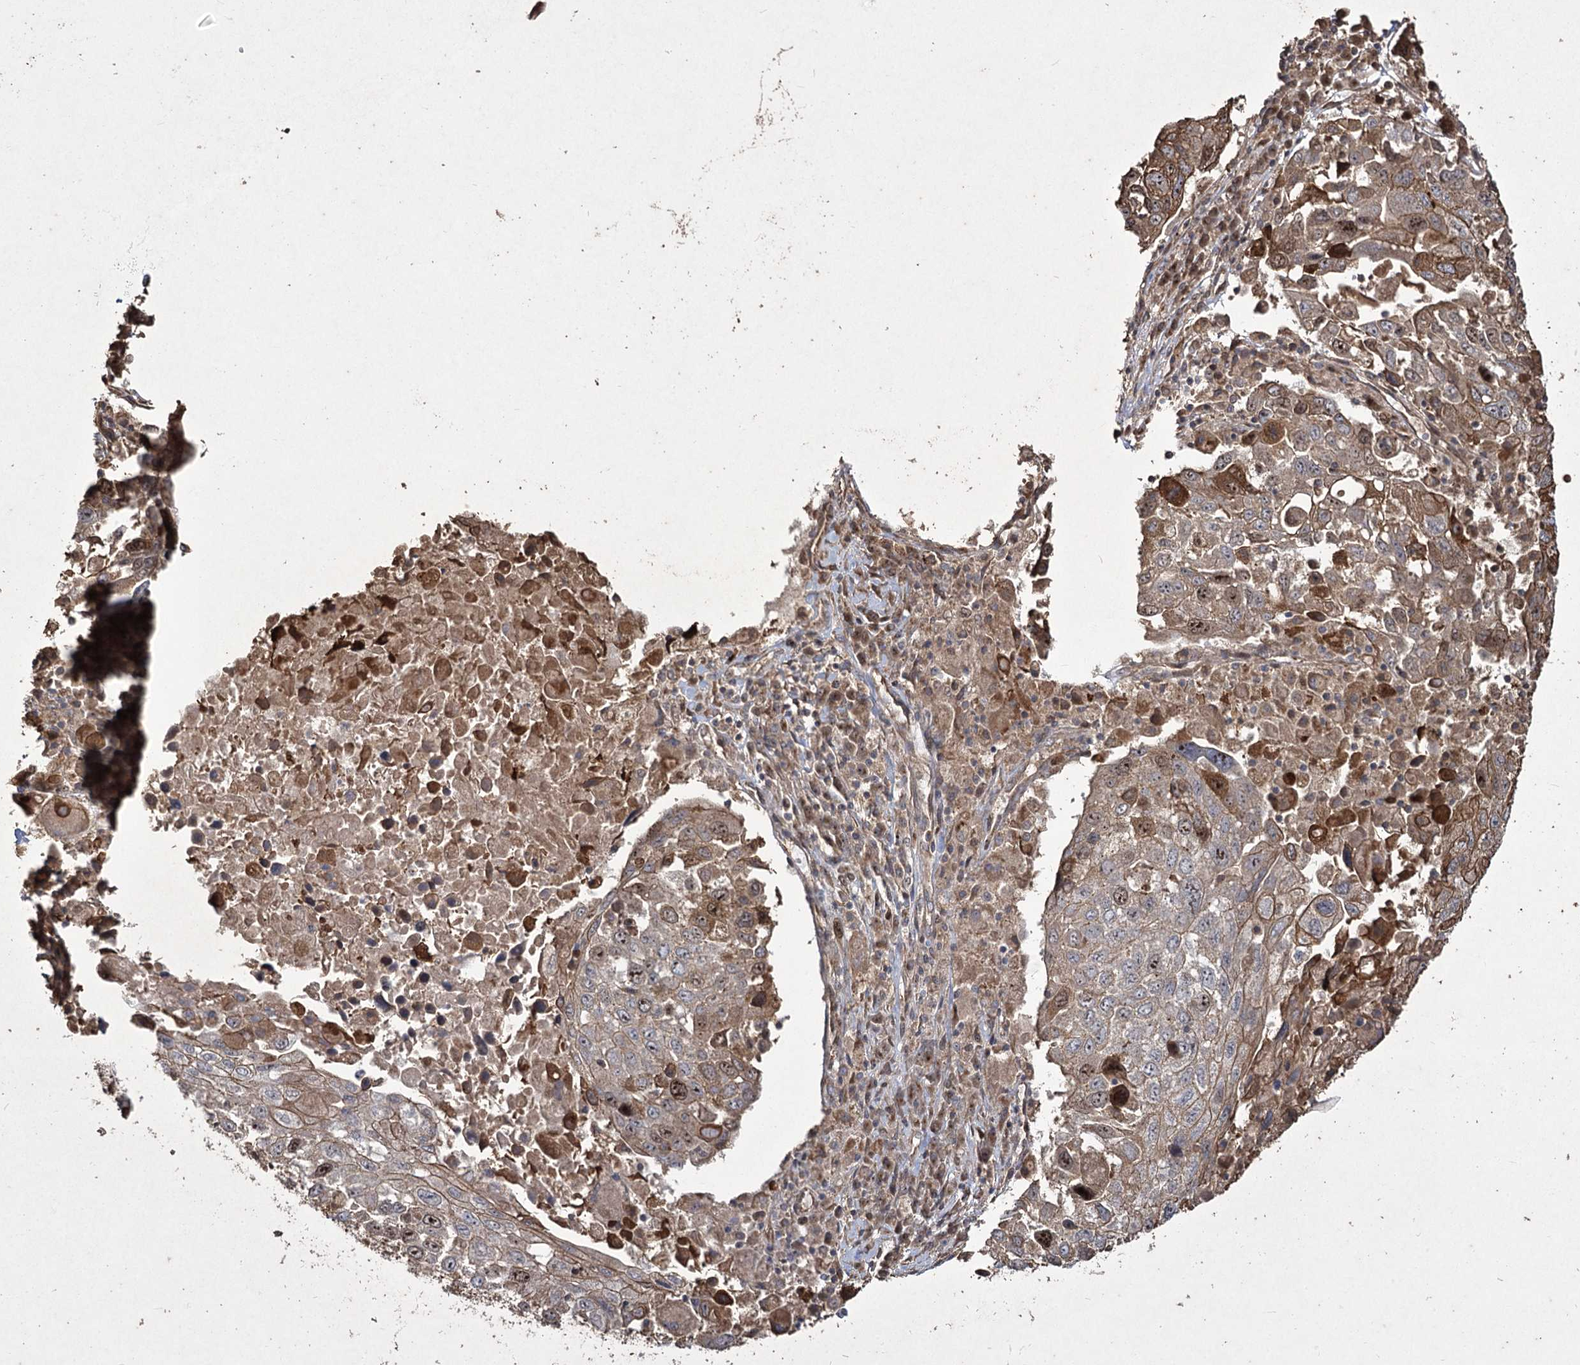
{"staining": {"intensity": "moderate", "quantity": "<25%", "location": "cytoplasmic/membranous,nuclear"}, "tissue": "lung cancer", "cell_type": "Tumor cells", "image_type": "cancer", "snomed": [{"axis": "morphology", "description": "Squamous cell carcinoma, NOS"}, {"axis": "topography", "description": "Lung"}], "caption": "A photomicrograph showing moderate cytoplasmic/membranous and nuclear positivity in about <25% of tumor cells in lung squamous cell carcinoma, as visualized by brown immunohistochemical staining.", "gene": "PRC1", "patient": {"sex": "male", "age": 65}}